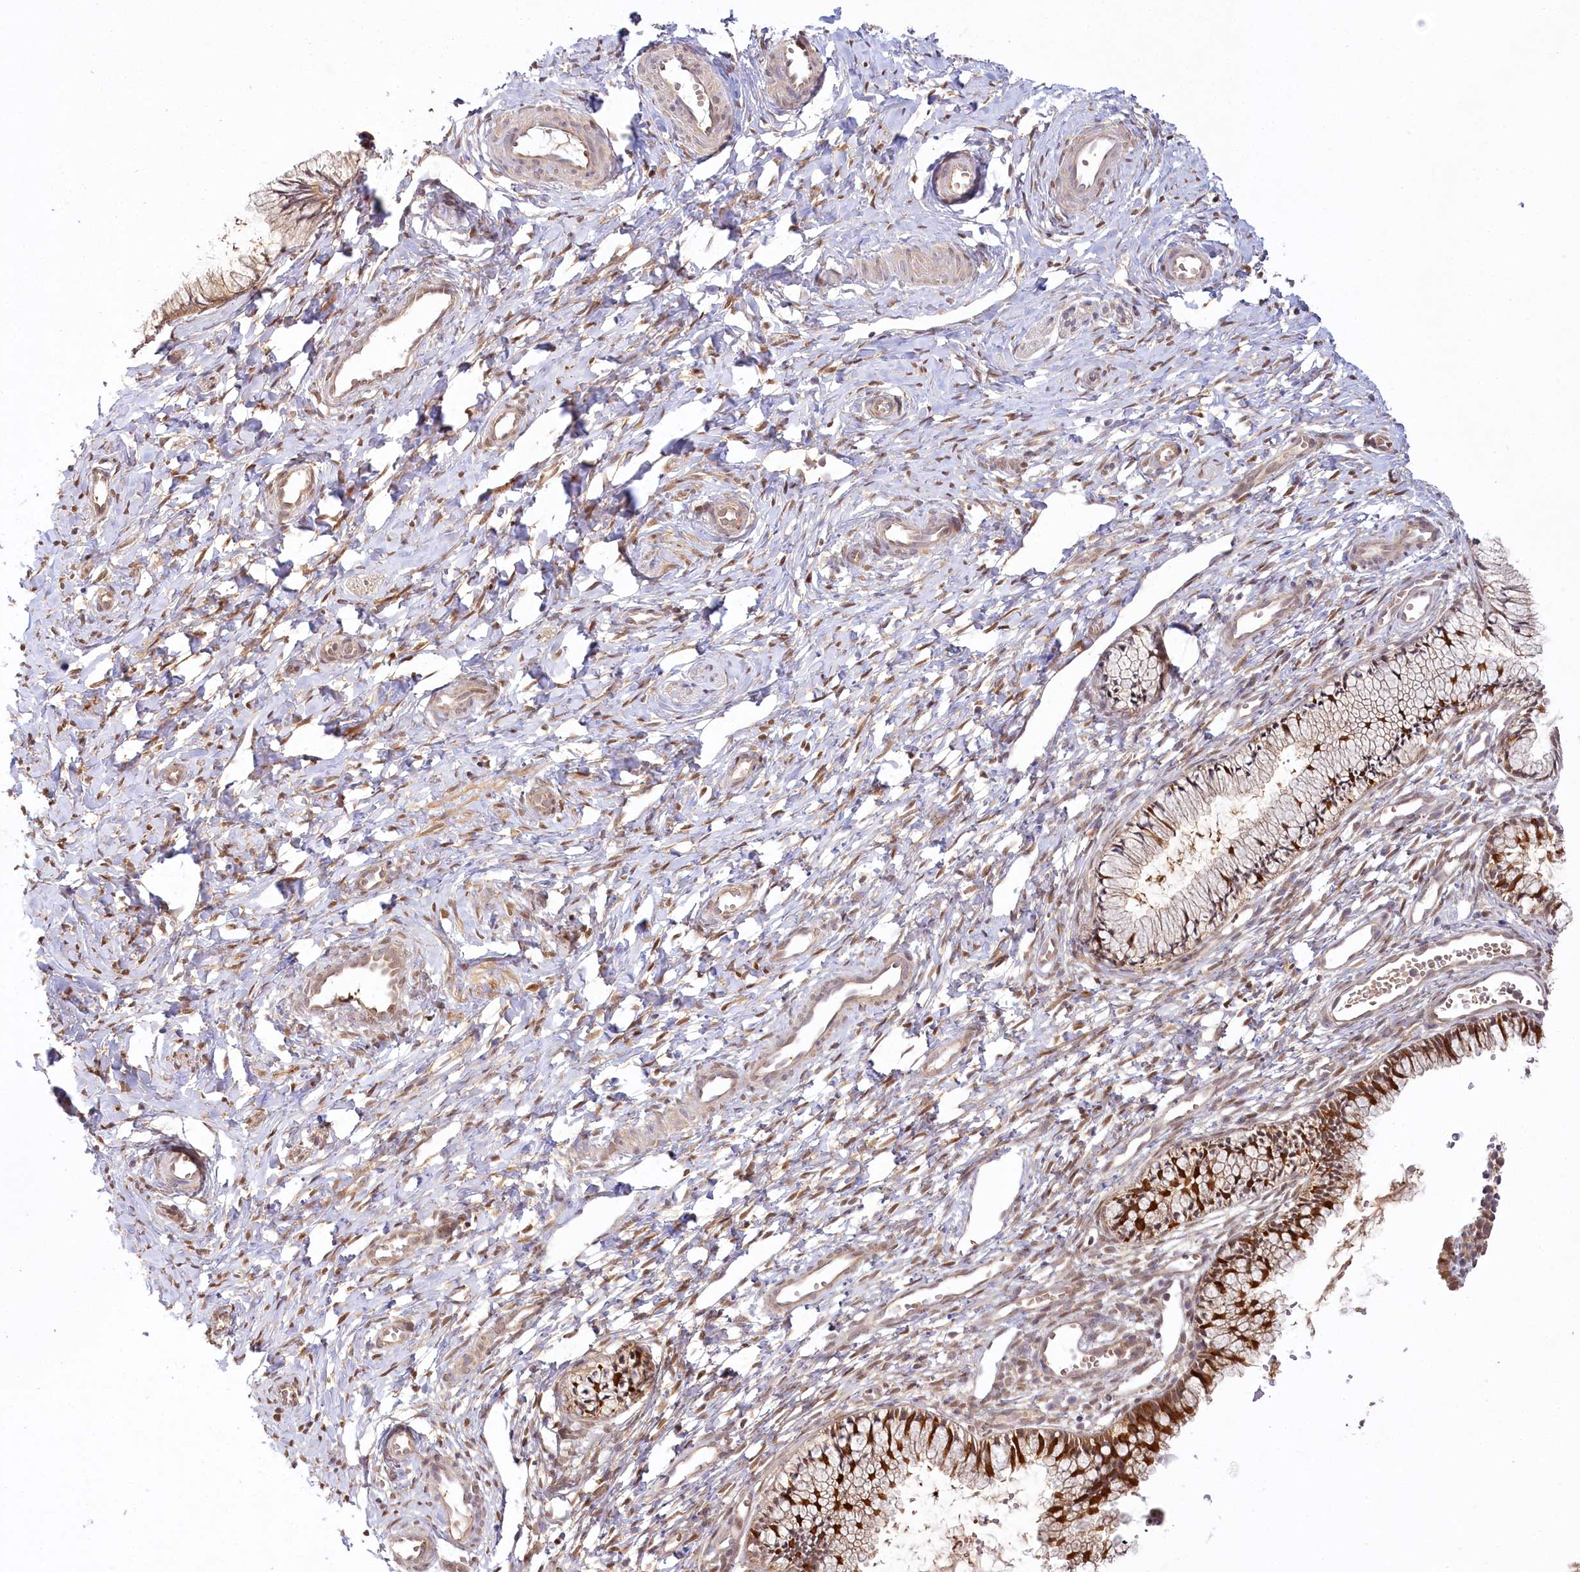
{"staining": {"intensity": "moderate", "quantity": ">75%", "location": "cytoplasmic/membranous"}, "tissue": "cervix", "cell_type": "Glandular cells", "image_type": "normal", "snomed": [{"axis": "morphology", "description": "Normal tissue, NOS"}, {"axis": "topography", "description": "Cervix"}], "caption": "Protein analysis of normal cervix reveals moderate cytoplasmic/membranous staining in about >75% of glandular cells. (DAB (3,3'-diaminobenzidine) IHC with brightfield microscopy, high magnification).", "gene": "INPP4B", "patient": {"sex": "female", "age": 27}}